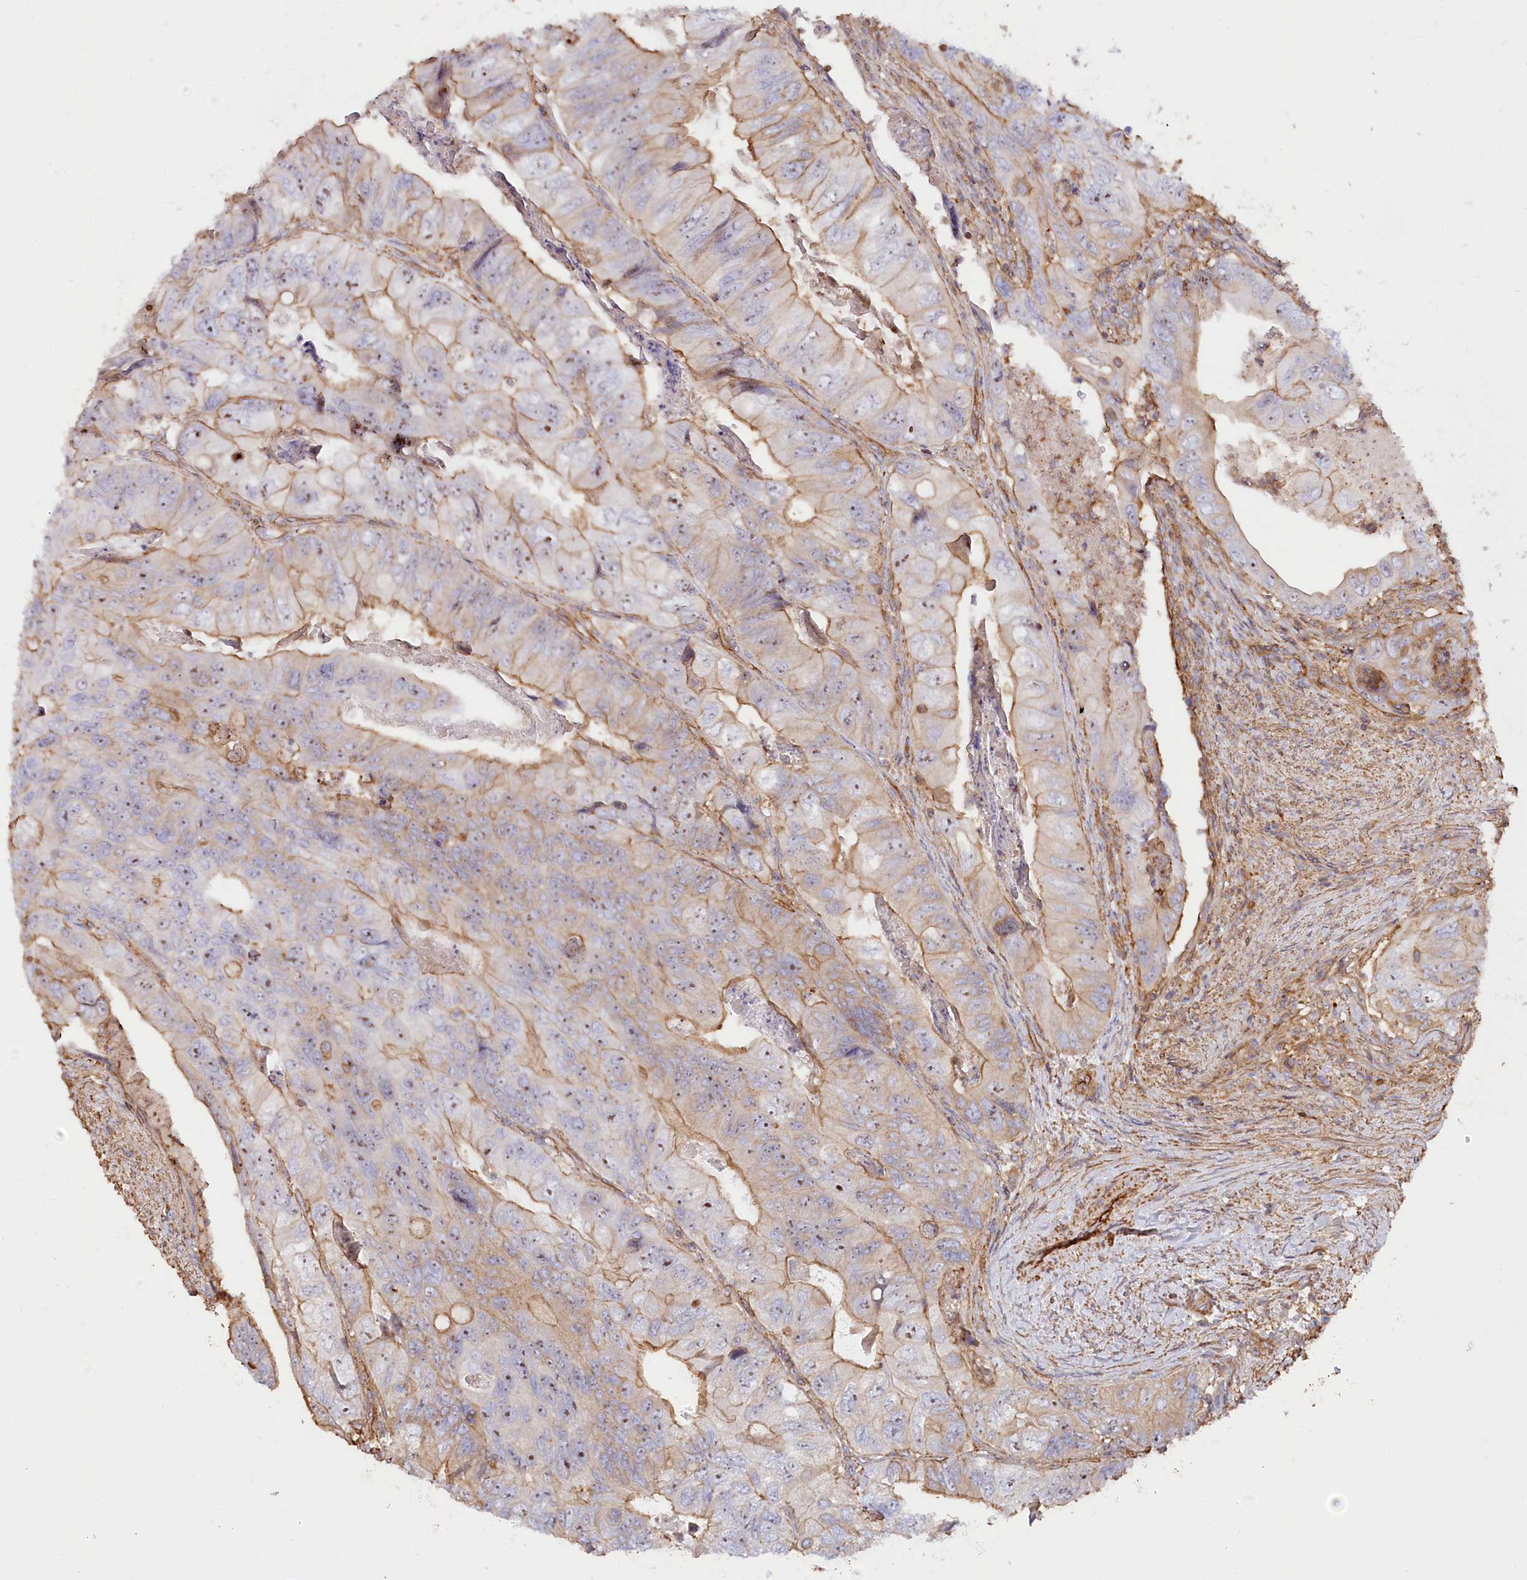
{"staining": {"intensity": "moderate", "quantity": "<25%", "location": "cytoplasmic/membranous,nuclear"}, "tissue": "colorectal cancer", "cell_type": "Tumor cells", "image_type": "cancer", "snomed": [{"axis": "morphology", "description": "Adenocarcinoma, NOS"}, {"axis": "topography", "description": "Rectum"}], "caption": "Adenocarcinoma (colorectal) stained with immunohistochemistry (IHC) demonstrates moderate cytoplasmic/membranous and nuclear positivity in about <25% of tumor cells.", "gene": "WDR36", "patient": {"sex": "male", "age": 63}}